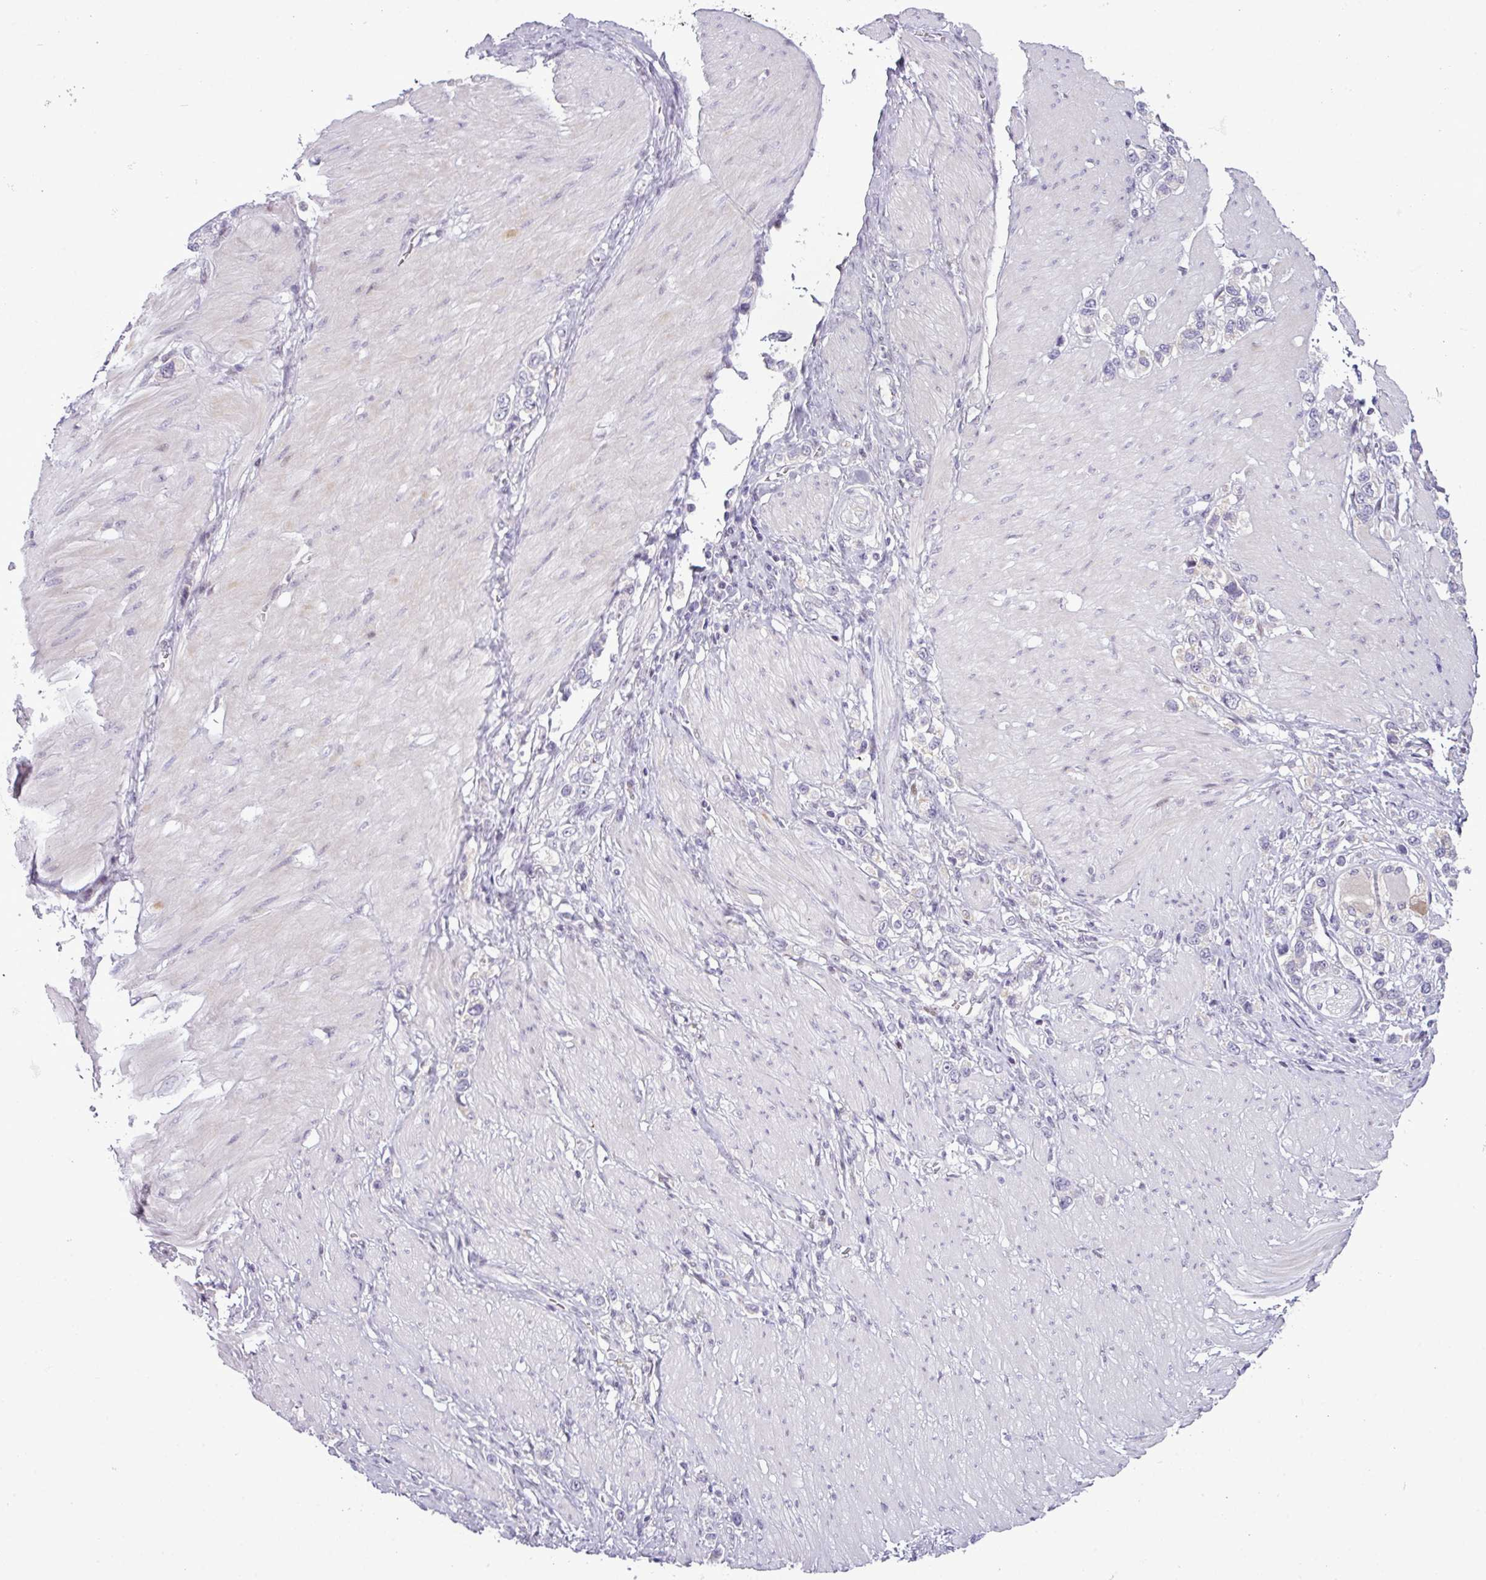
{"staining": {"intensity": "negative", "quantity": "none", "location": "none"}, "tissue": "stomach cancer", "cell_type": "Tumor cells", "image_type": "cancer", "snomed": [{"axis": "morphology", "description": "Normal tissue, NOS"}, {"axis": "morphology", "description": "Adenocarcinoma, NOS"}, {"axis": "topography", "description": "Stomach, upper"}, {"axis": "topography", "description": "Stomach"}], "caption": "This is an IHC micrograph of human stomach cancer (adenocarcinoma). There is no positivity in tumor cells.", "gene": "SLC66A2", "patient": {"sex": "female", "age": 65}}